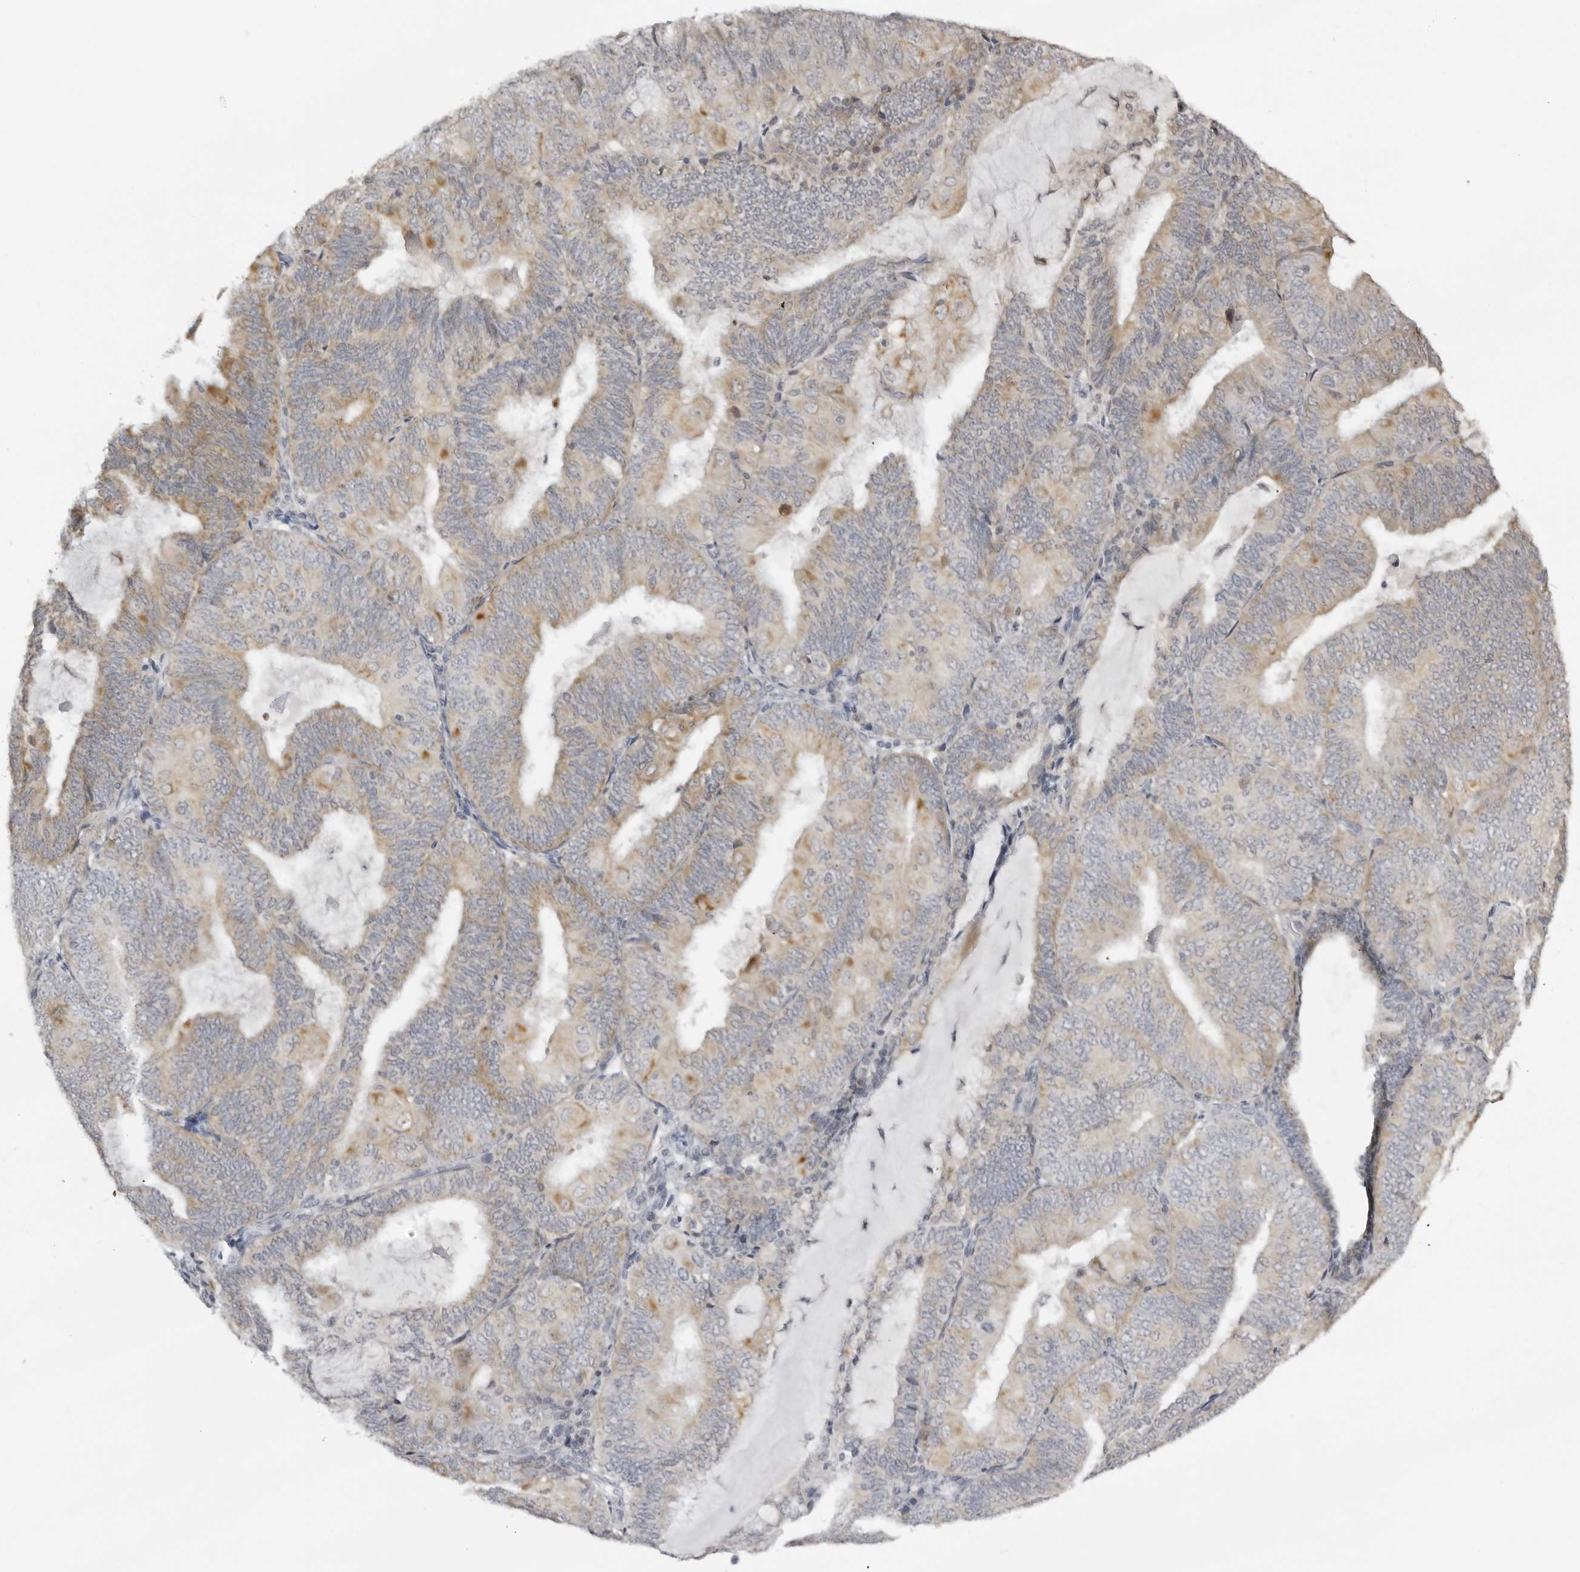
{"staining": {"intensity": "moderate", "quantity": "25%-75%", "location": "cytoplasmic/membranous"}, "tissue": "endometrial cancer", "cell_type": "Tumor cells", "image_type": "cancer", "snomed": [{"axis": "morphology", "description": "Adenocarcinoma, NOS"}, {"axis": "topography", "description": "Endometrium"}], "caption": "Immunohistochemical staining of human endometrial cancer (adenocarcinoma) demonstrates medium levels of moderate cytoplasmic/membranous staining in approximately 25%-75% of tumor cells.", "gene": "ACP6", "patient": {"sex": "female", "age": 81}}